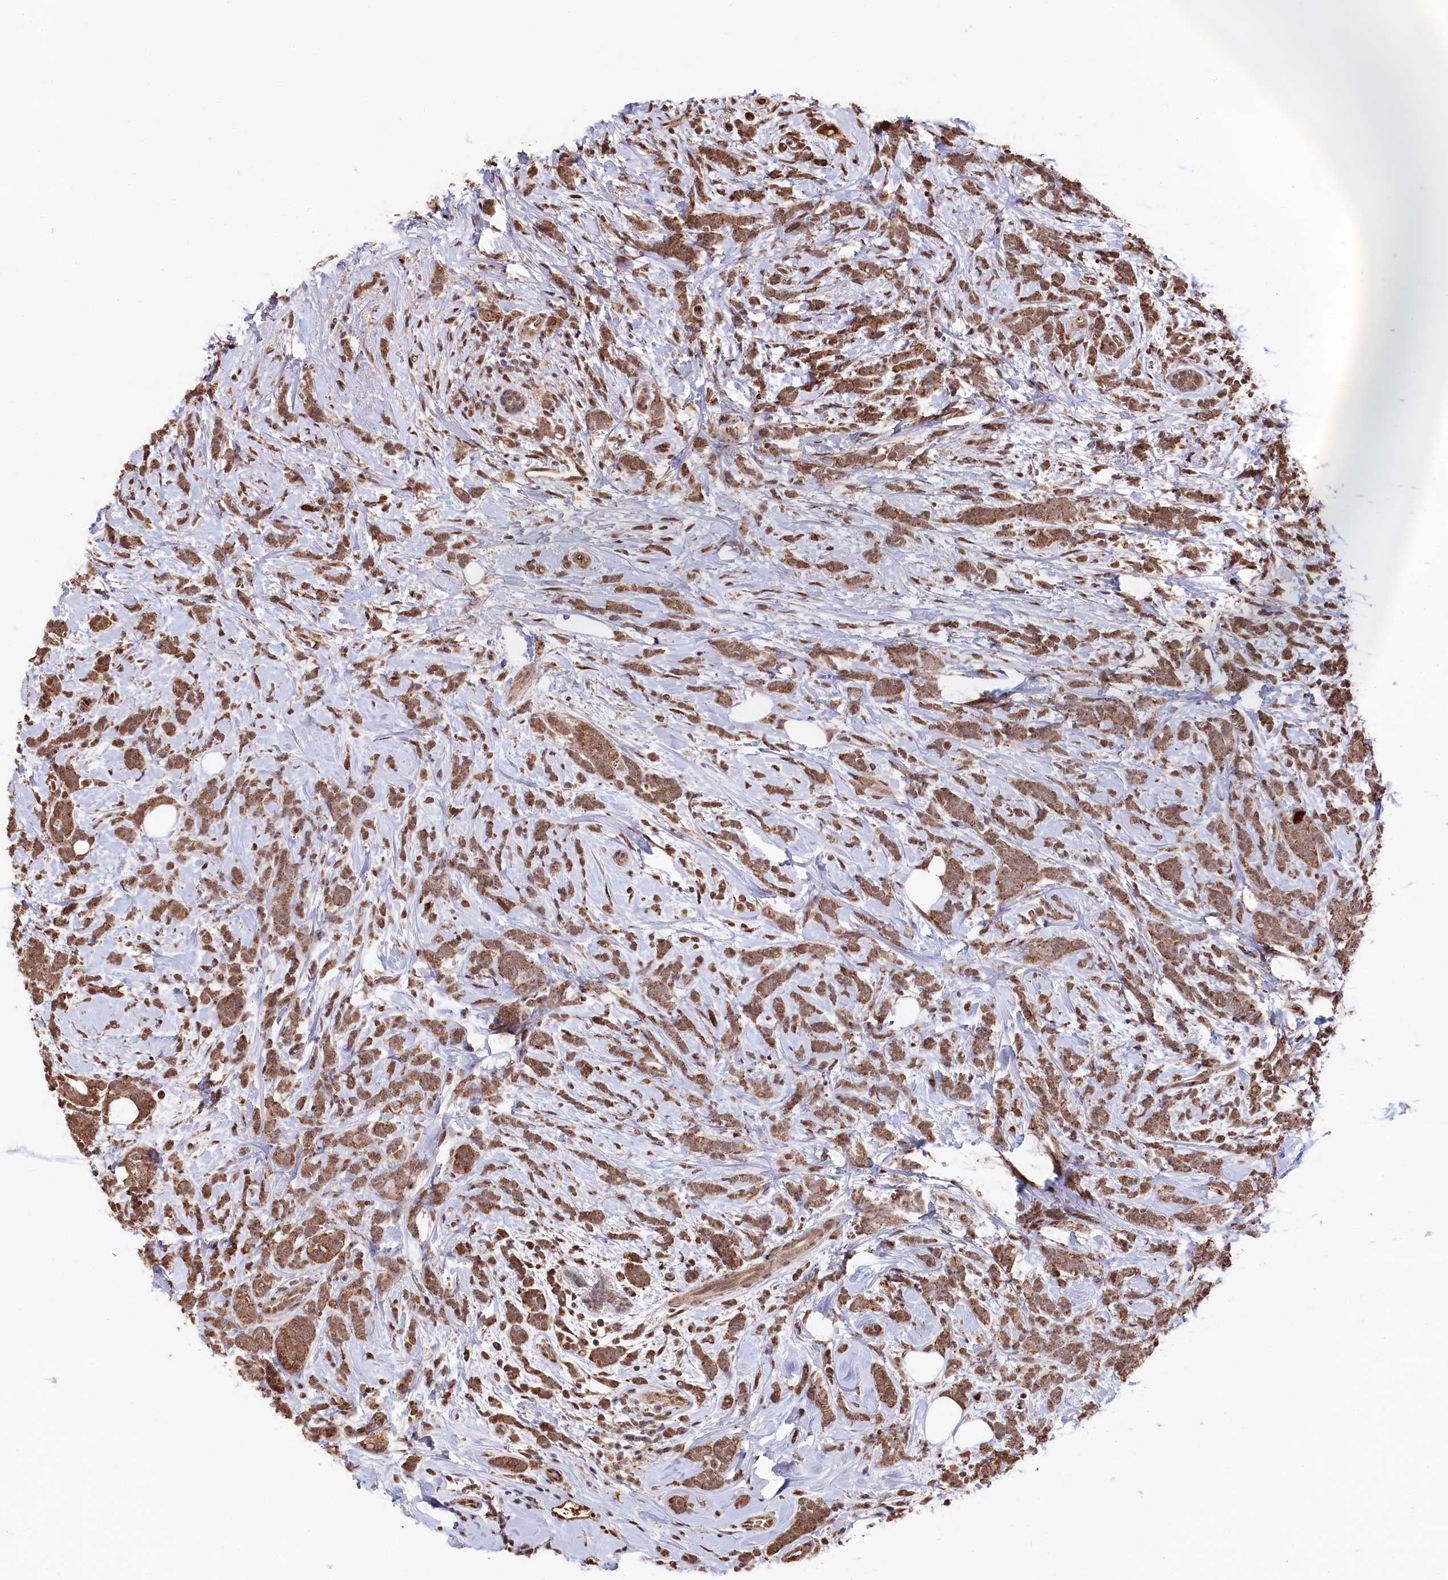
{"staining": {"intensity": "moderate", "quantity": ">75%", "location": "cytoplasmic/membranous"}, "tissue": "breast cancer", "cell_type": "Tumor cells", "image_type": "cancer", "snomed": [{"axis": "morphology", "description": "Lobular carcinoma"}, {"axis": "topography", "description": "Breast"}], "caption": "Lobular carcinoma (breast) was stained to show a protein in brown. There is medium levels of moderate cytoplasmic/membranous staining in about >75% of tumor cells. (Stains: DAB (3,3'-diaminobenzidine) in brown, nuclei in blue, Microscopy: brightfield microscopy at high magnification).", "gene": "CLPX", "patient": {"sex": "female", "age": 58}}